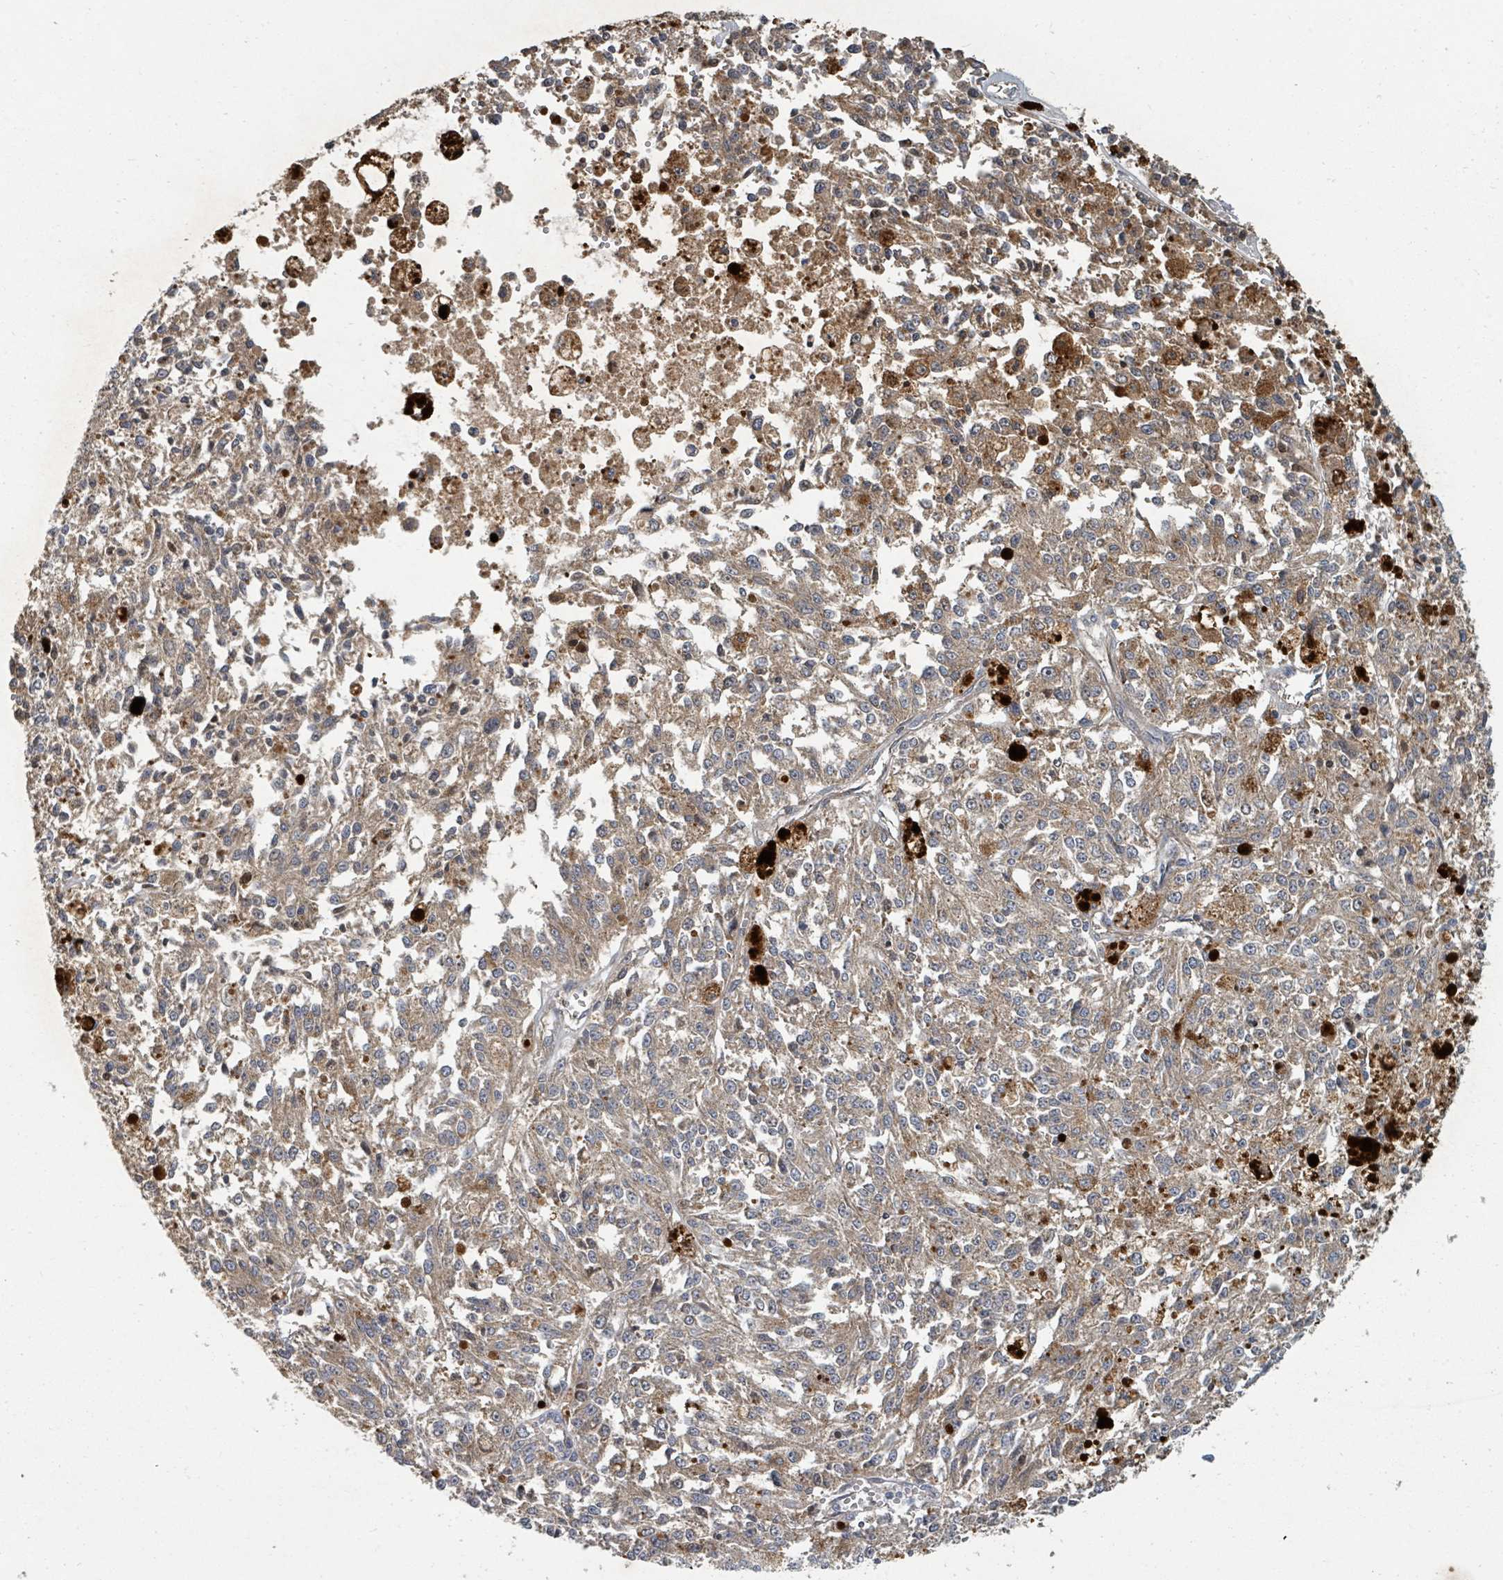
{"staining": {"intensity": "weak", "quantity": "25%-75%", "location": "cytoplasmic/membranous"}, "tissue": "melanoma", "cell_type": "Tumor cells", "image_type": "cancer", "snomed": [{"axis": "morphology", "description": "Malignant melanoma, NOS"}, {"axis": "topography", "description": "Skin"}], "caption": "Malignant melanoma stained with immunohistochemistry (IHC) shows weak cytoplasmic/membranous positivity in about 25%-75% of tumor cells.", "gene": "DPM1", "patient": {"sex": "female", "age": 64}}